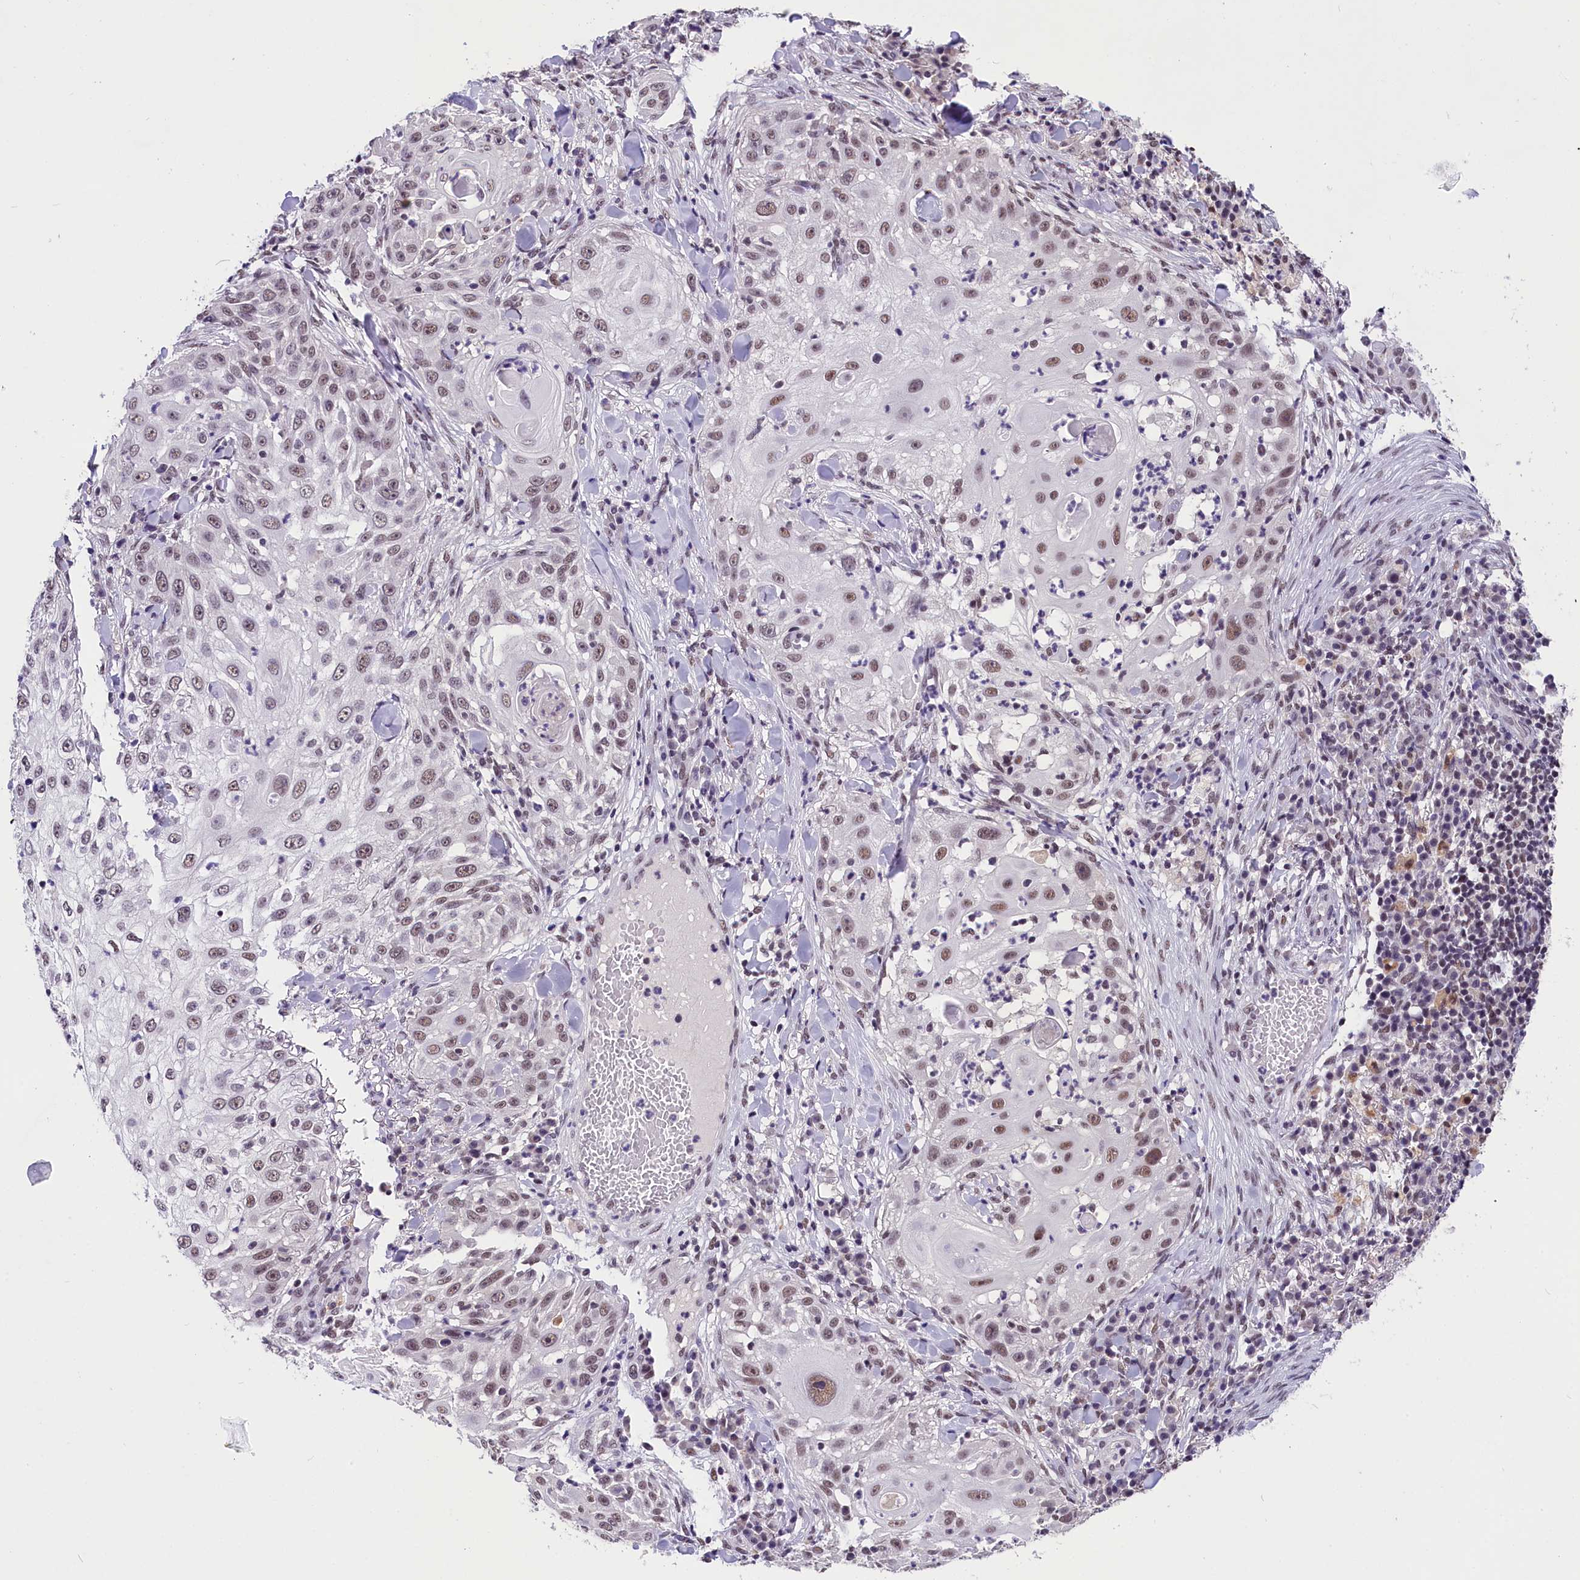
{"staining": {"intensity": "weak", "quantity": ">75%", "location": "nuclear"}, "tissue": "skin cancer", "cell_type": "Tumor cells", "image_type": "cancer", "snomed": [{"axis": "morphology", "description": "Squamous cell carcinoma, NOS"}, {"axis": "topography", "description": "Skin"}], "caption": "Squamous cell carcinoma (skin) stained for a protein shows weak nuclear positivity in tumor cells.", "gene": "ZC3H4", "patient": {"sex": "female", "age": 44}}